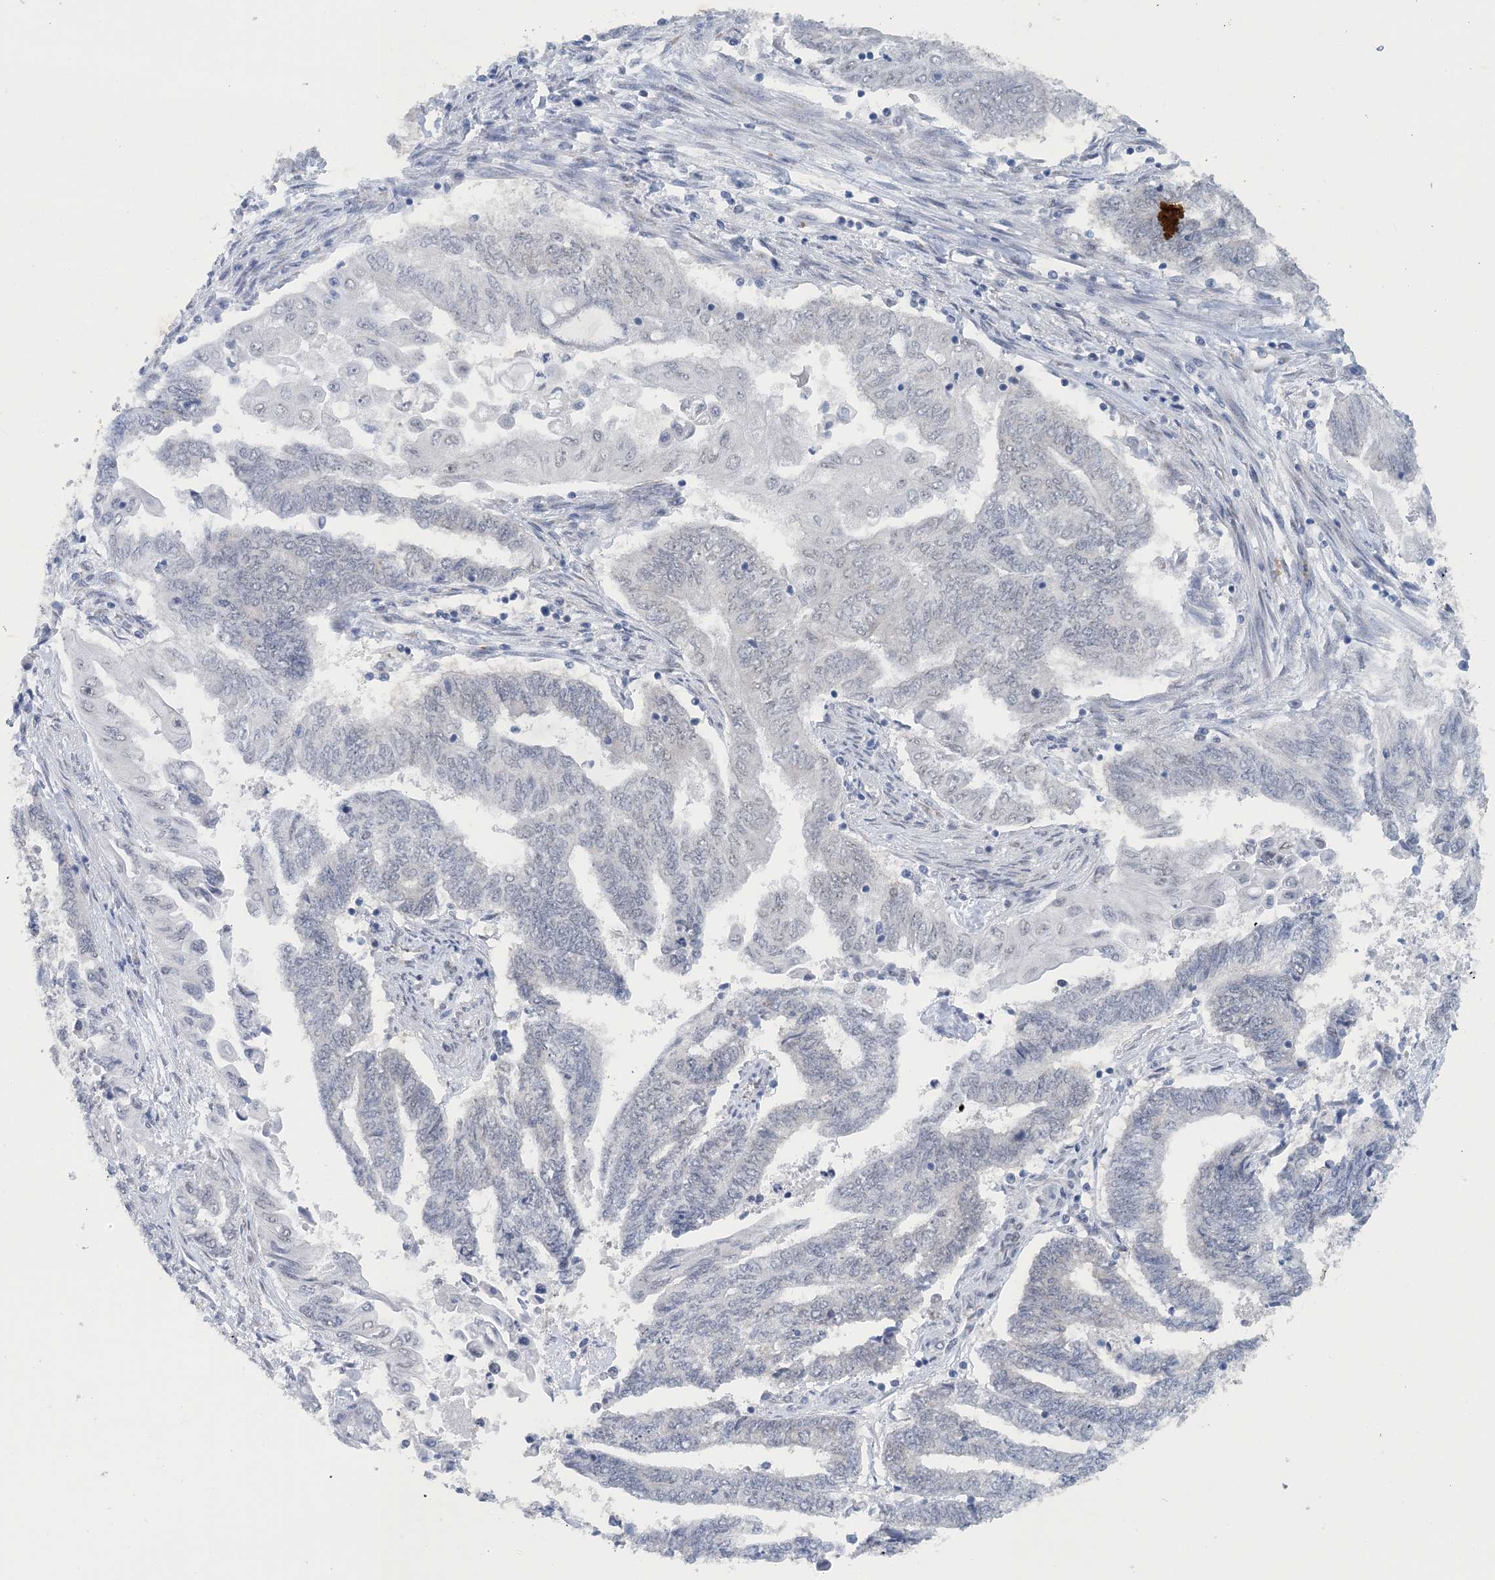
{"staining": {"intensity": "negative", "quantity": "none", "location": "none"}, "tissue": "endometrial cancer", "cell_type": "Tumor cells", "image_type": "cancer", "snomed": [{"axis": "morphology", "description": "Adenocarcinoma, NOS"}, {"axis": "topography", "description": "Uterus"}, {"axis": "topography", "description": "Endometrium"}], "caption": "Immunohistochemistry micrograph of neoplastic tissue: endometrial cancer (adenocarcinoma) stained with DAB reveals no significant protein staining in tumor cells.", "gene": "MBD2", "patient": {"sex": "female", "age": 70}}